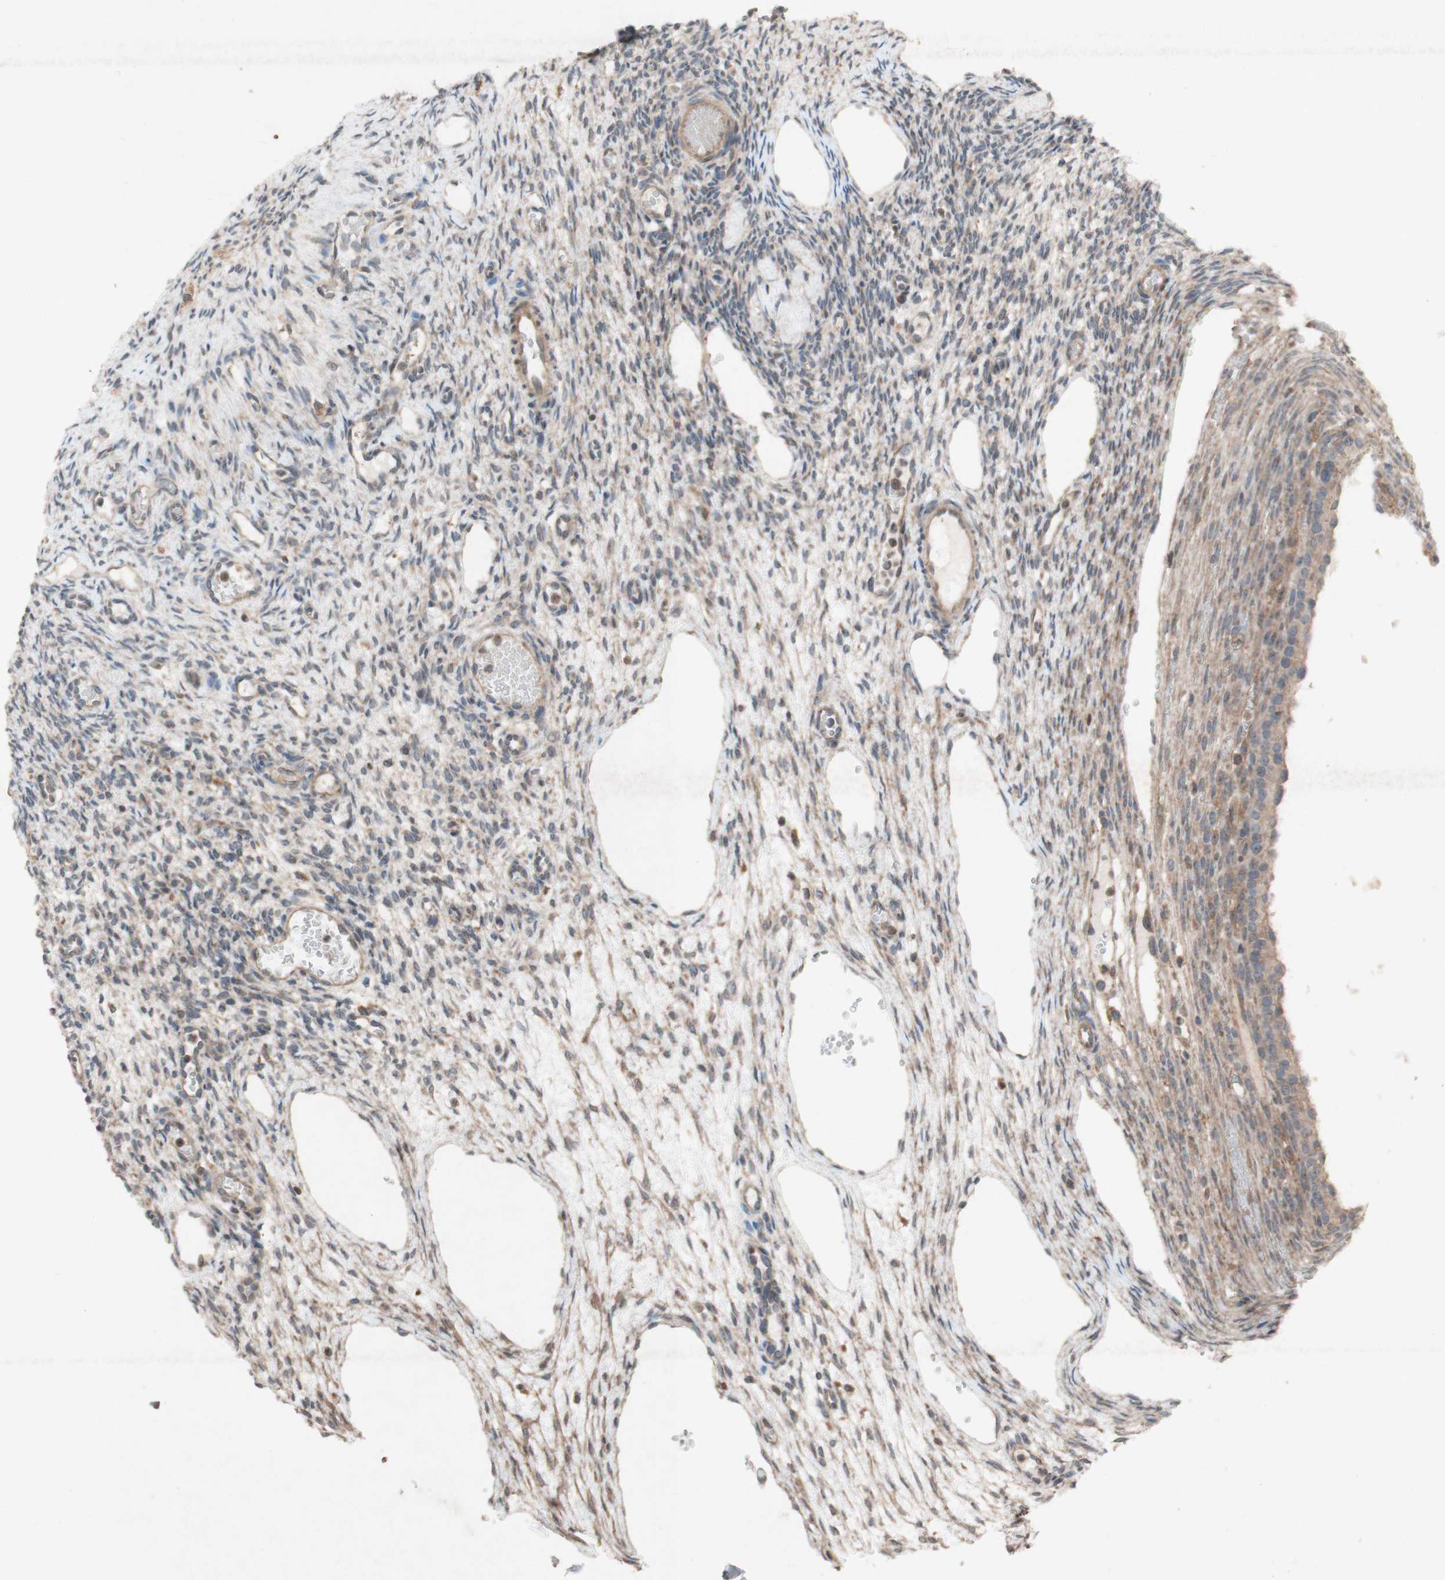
{"staining": {"intensity": "moderate", "quantity": ">75%", "location": "cytoplasmic/membranous"}, "tissue": "ovary", "cell_type": "Follicle cells", "image_type": "normal", "snomed": [{"axis": "morphology", "description": "Normal tissue, NOS"}, {"axis": "topography", "description": "Ovary"}], "caption": "Moderate cytoplasmic/membranous positivity for a protein is identified in approximately >75% of follicle cells of unremarkable ovary using IHC.", "gene": "ATP6V1F", "patient": {"sex": "female", "age": 33}}